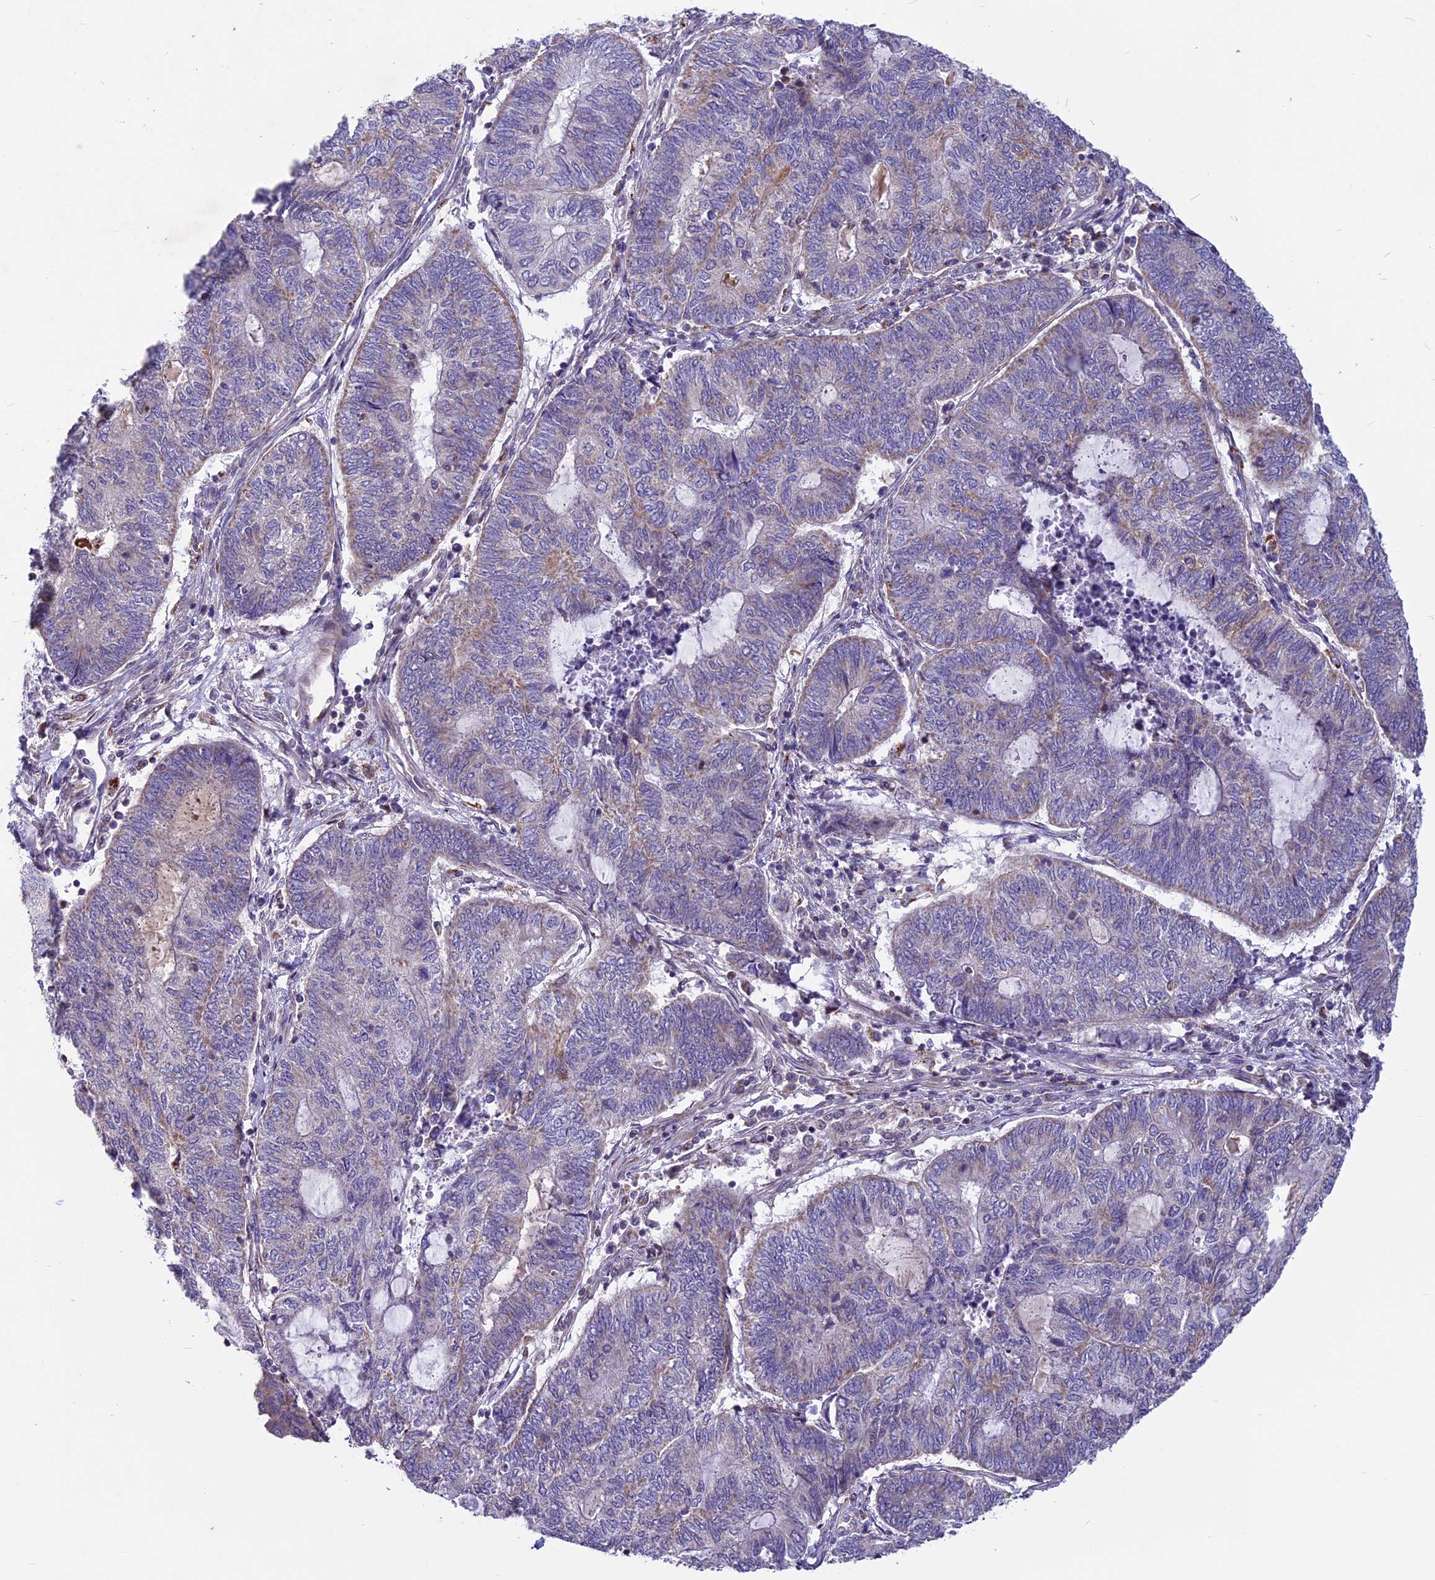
{"staining": {"intensity": "weak", "quantity": "<25%", "location": "cytoplasmic/membranous"}, "tissue": "endometrial cancer", "cell_type": "Tumor cells", "image_type": "cancer", "snomed": [{"axis": "morphology", "description": "Adenocarcinoma, NOS"}, {"axis": "topography", "description": "Uterus"}, {"axis": "topography", "description": "Endometrium"}], "caption": "A high-resolution histopathology image shows immunohistochemistry (IHC) staining of endometrial cancer, which reveals no significant staining in tumor cells.", "gene": "MIEF2", "patient": {"sex": "female", "age": 70}}